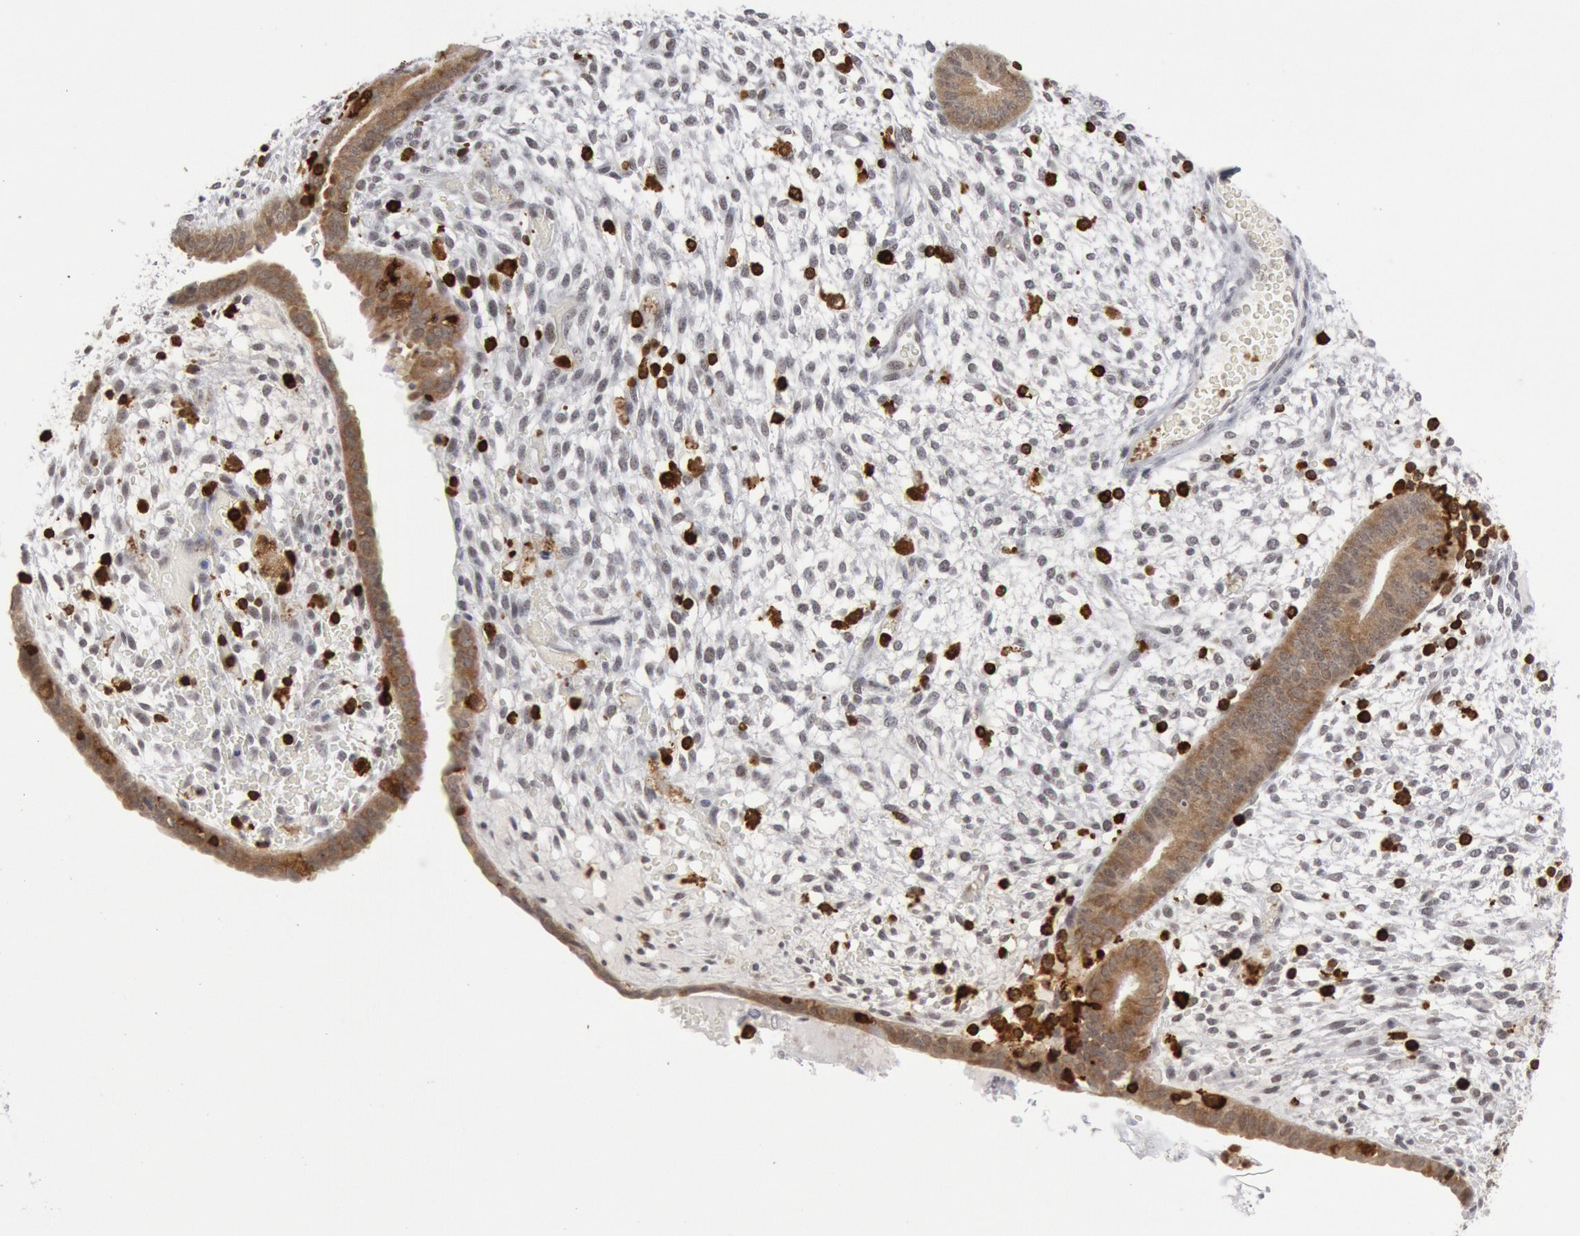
{"staining": {"intensity": "negative", "quantity": "none", "location": "none"}, "tissue": "endometrium", "cell_type": "Cells in endometrial stroma", "image_type": "normal", "snomed": [{"axis": "morphology", "description": "Normal tissue, NOS"}, {"axis": "topography", "description": "Endometrium"}], "caption": "Unremarkable endometrium was stained to show a protein in brown. There is no significant staining in cells in endometrial stroma. (DAB IHC visualized using brightfield microscopy, high magnification).", "gene": "PTPN6", "patient": {"sex": "female", "age": 42}}